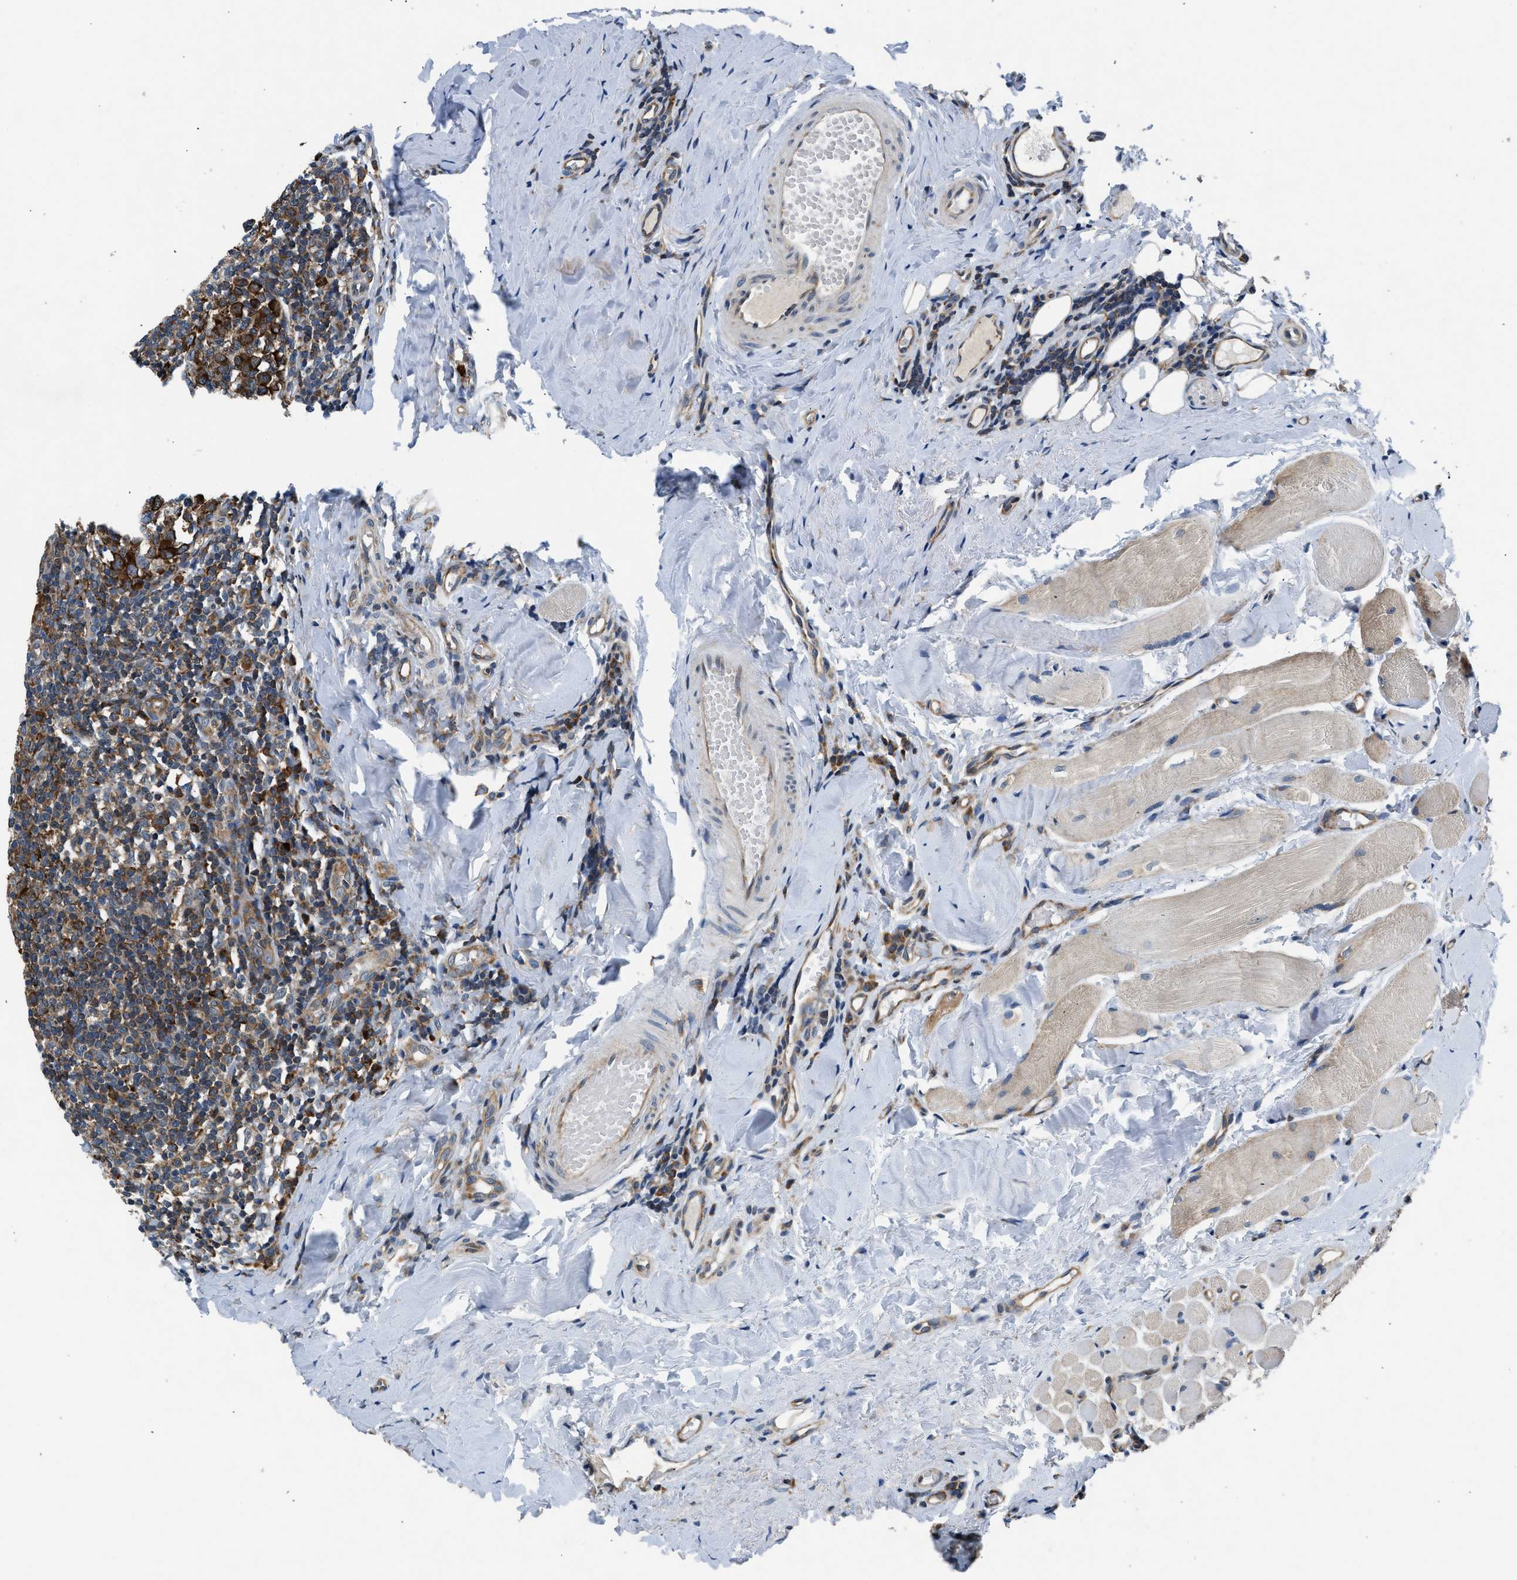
{"staining": {"intensity": "strong", "quantity": "25%-75%", "location": "cytoplasmic/membranous"}, "tissue": "tonsil", "cell_type": "Germinal center cells", "image_type": "normal", "snomed": [{"axis": "morphology", "description": "Normal tissue, NOS"}, {"axis": "topography", "description": "Tonsil"}], "caption": "Immunohistochemistry of unremarkable human tonsil exhibits high levels of strong cytoplasmic/membranous expression in about 25%-75% of germinal center cells. (DAB (3,3'-diaminobenzidine) IHC with brightfield microscopy, high magnification).", "gene": "PA2G4", "patient": {"sex": "female", "age": 19}}